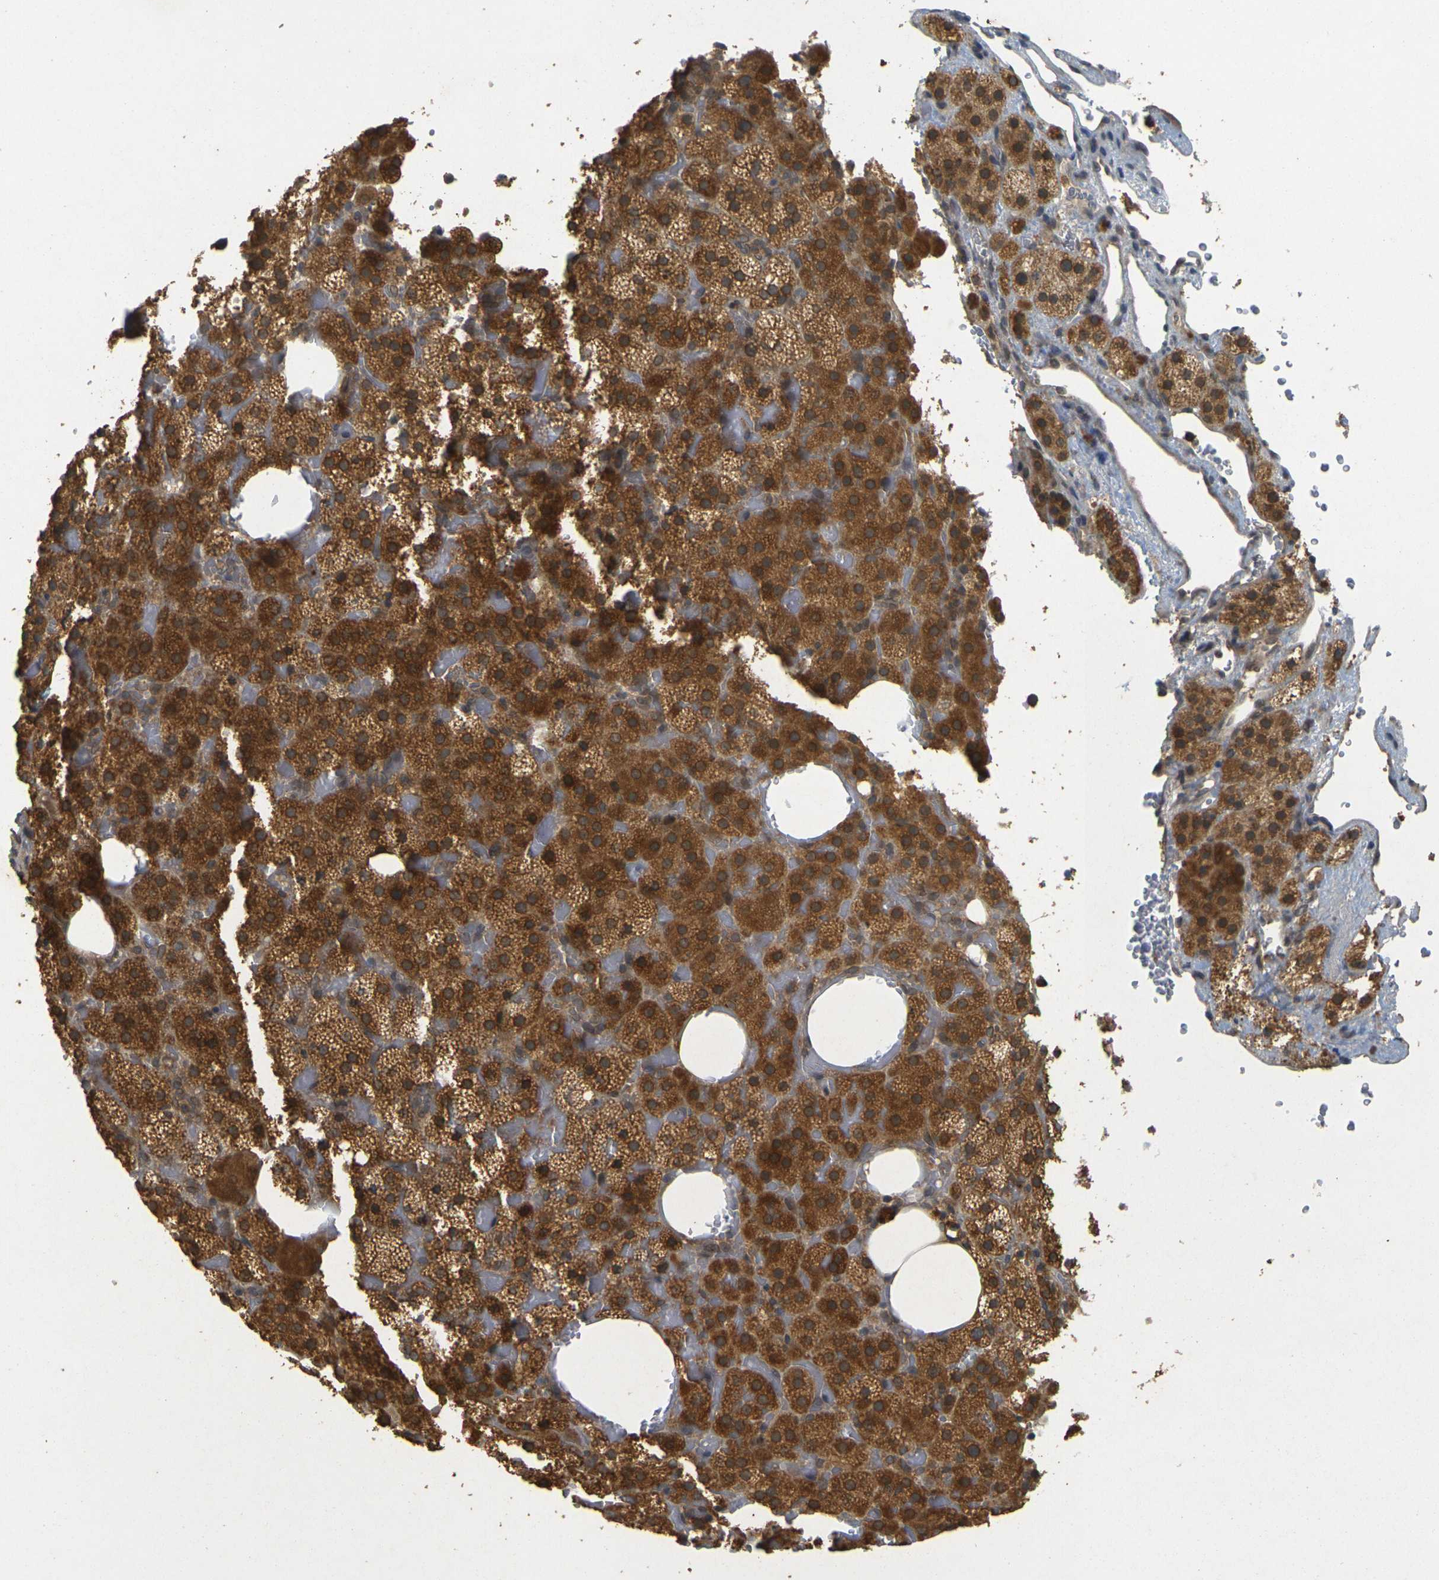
{"staining": {"intensity": "strong", "quantity": ">75%", "location": "cytoplasmic/membranous"}, "tissue": "adrenal gland", "cell_type": "Glandular cells", "image_type": "normal", "snomed": [{"axis": "morphology", "description": "Normal tissue, NOS"}, {"axis": "topography", "description": "Adrenal gland"}], "caption": "Brown immunohistochemical staining in normal human adrenal gland demonstrates strong cytoplasmic/membranous positivity in about >75% of glandular cells.", "gene": "ERN1", "patient": {"sex": "female", "age": 59}}